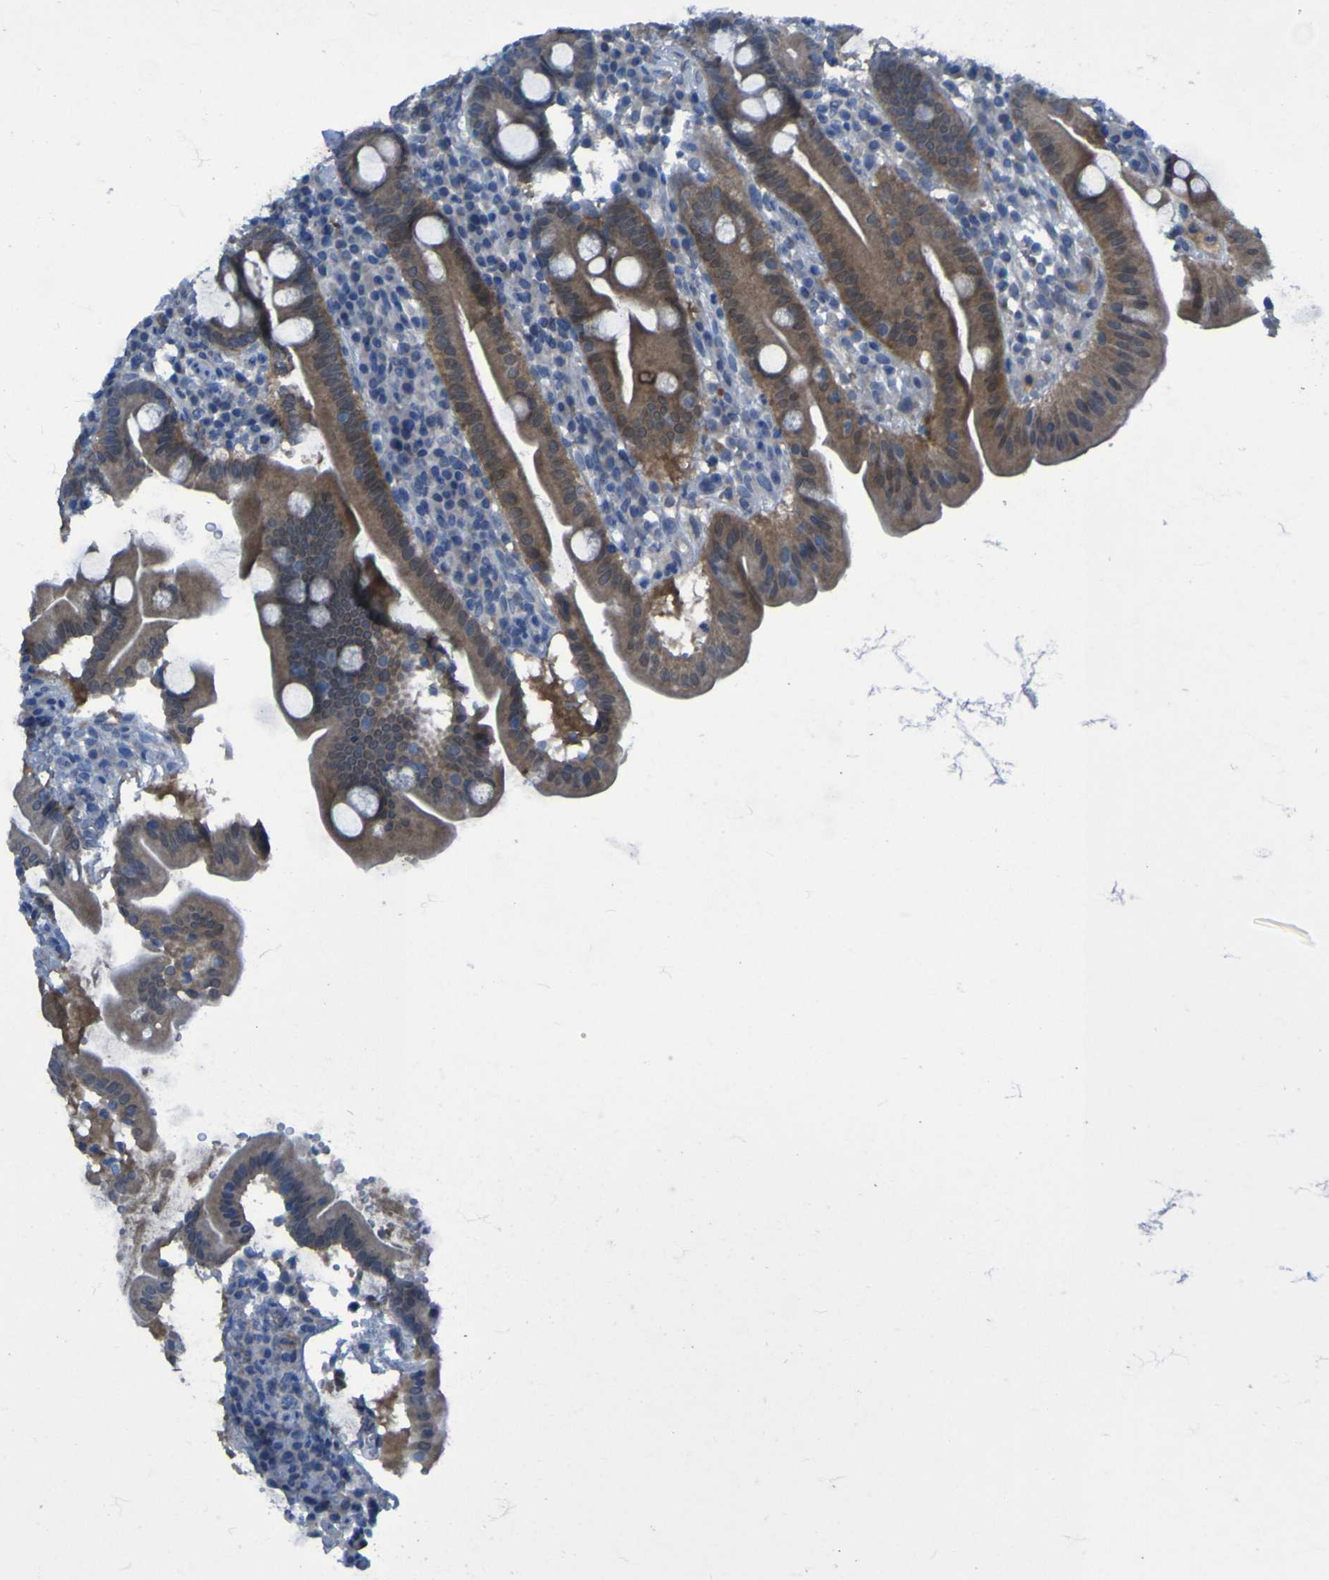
{"staining": {"intensity": "moderate", "quantity": ">75%", "location": "cytoplasmic/membranous"}, "tissue": "duodenum", "cell_type": "Glandular cells", "image_type": "normal", "snomed": [{"axis": "morphology", "description": "Normal tissue, NOS"}, {"axis": "topography", "description": "Duodenum"}], "caption": "Immunohistochemical staining of benign duodenum exhibits medium levels of moderate cytoplasmic/membranous staining in approximately >75% of glandular cells. Using DAB (brown) and hematoxylin (blue) stains, captured at high magnification using brightfield microscopy.", "gene": "SGK2", "patient": {"sex": "male", "age": 50}}